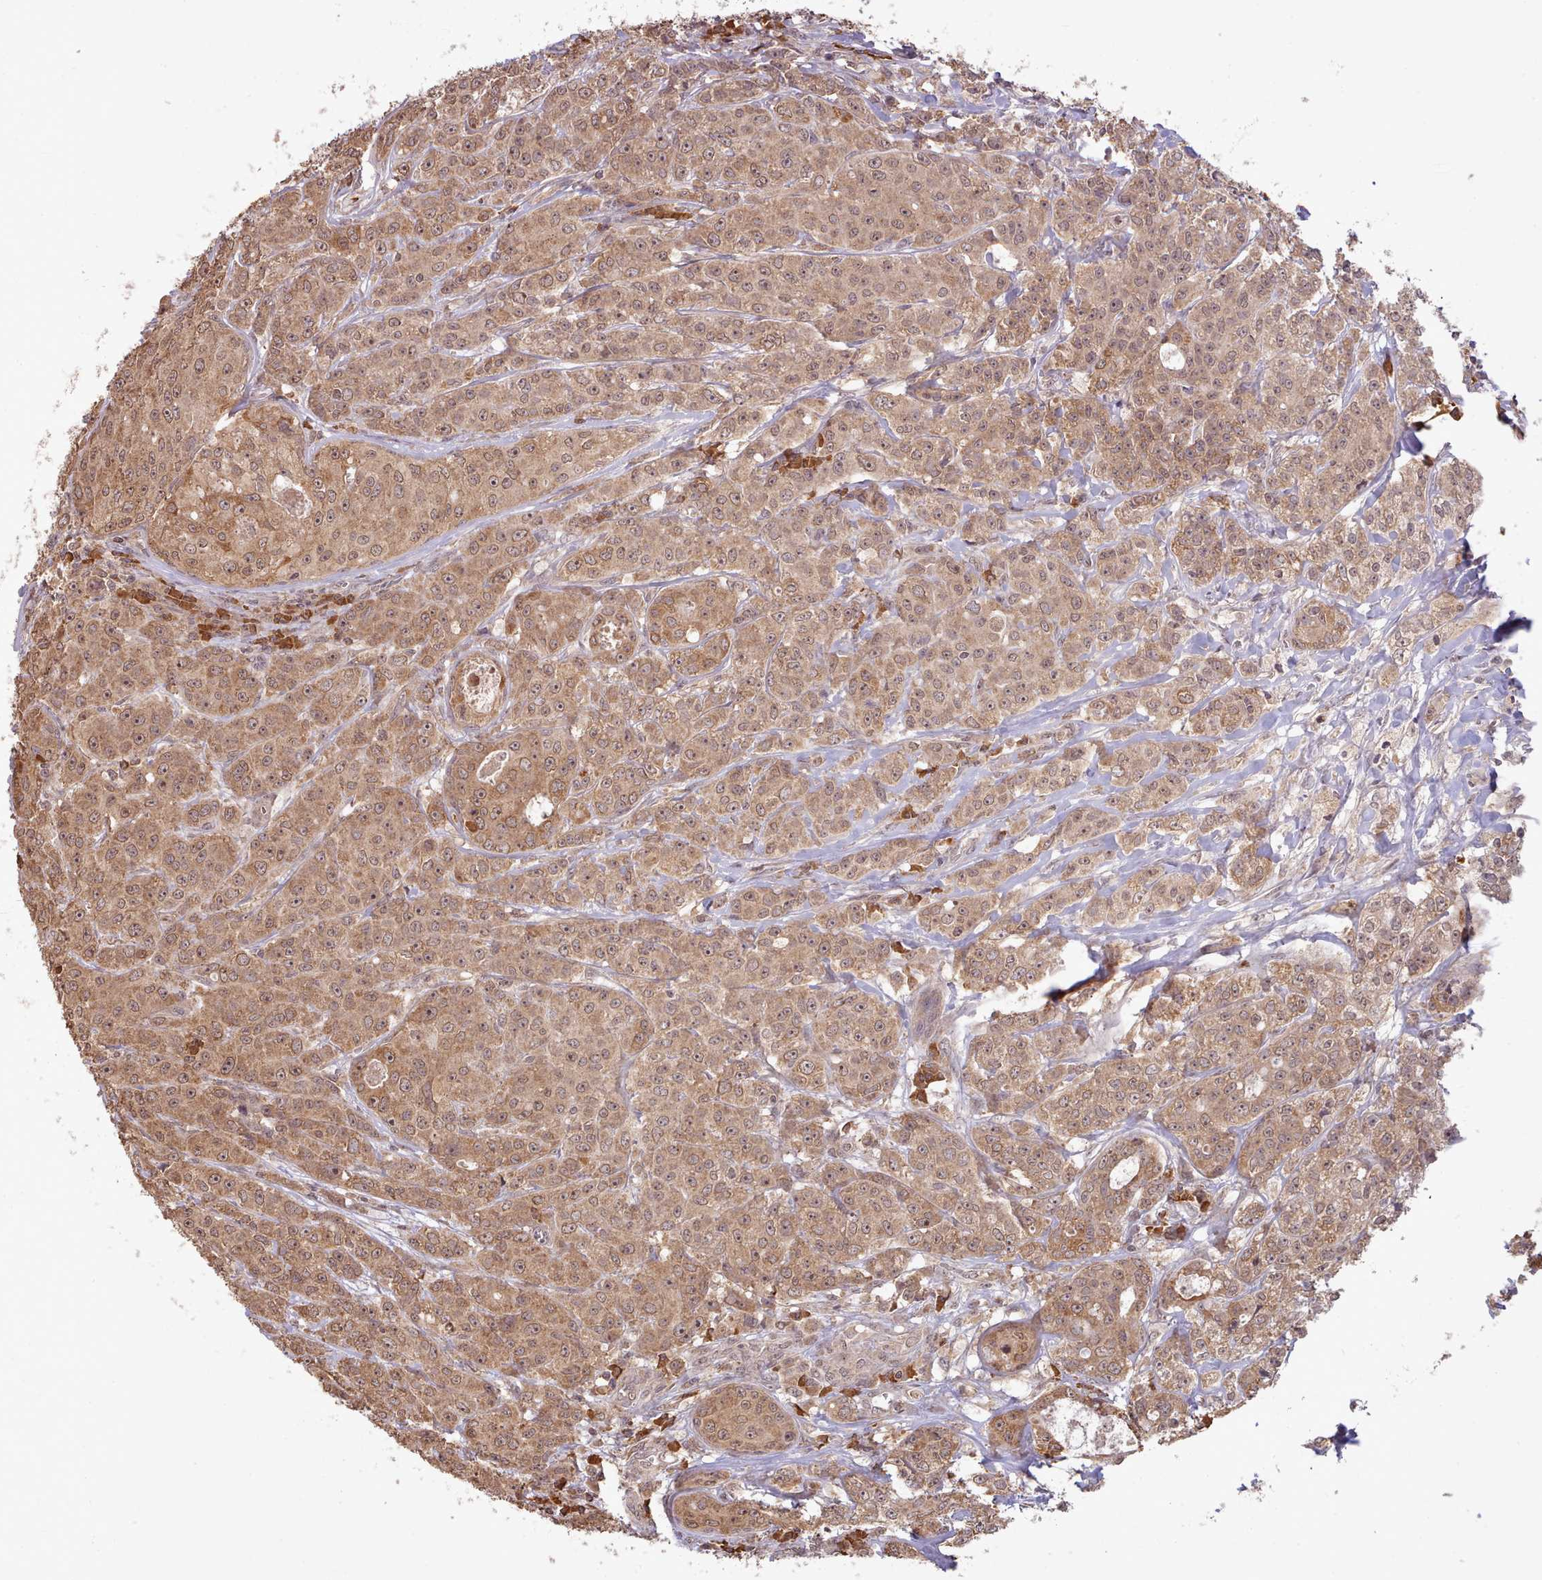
{"staining": {"intensity": "moderate", "quantity": ">75%", "location": "cytoplasmic/membranous,nuclear"}, "tissue": "breast cancer", "cell_type": "Tumor cells", "image_type": "cancer", "snomed": [{"axis": "morphology", "description": "Duct carcinoma"}, {"axis": "topography", "description": "Breast"}], "caption": "A medium amount of moderate cytoplasmic/membranous and nuclear positivity is identified in about >75% of tumor cells in breast invasive ductal carcinoma tissue.", "gene": "PIP4P1", "patient": {"sex": "female", "age": 43}}